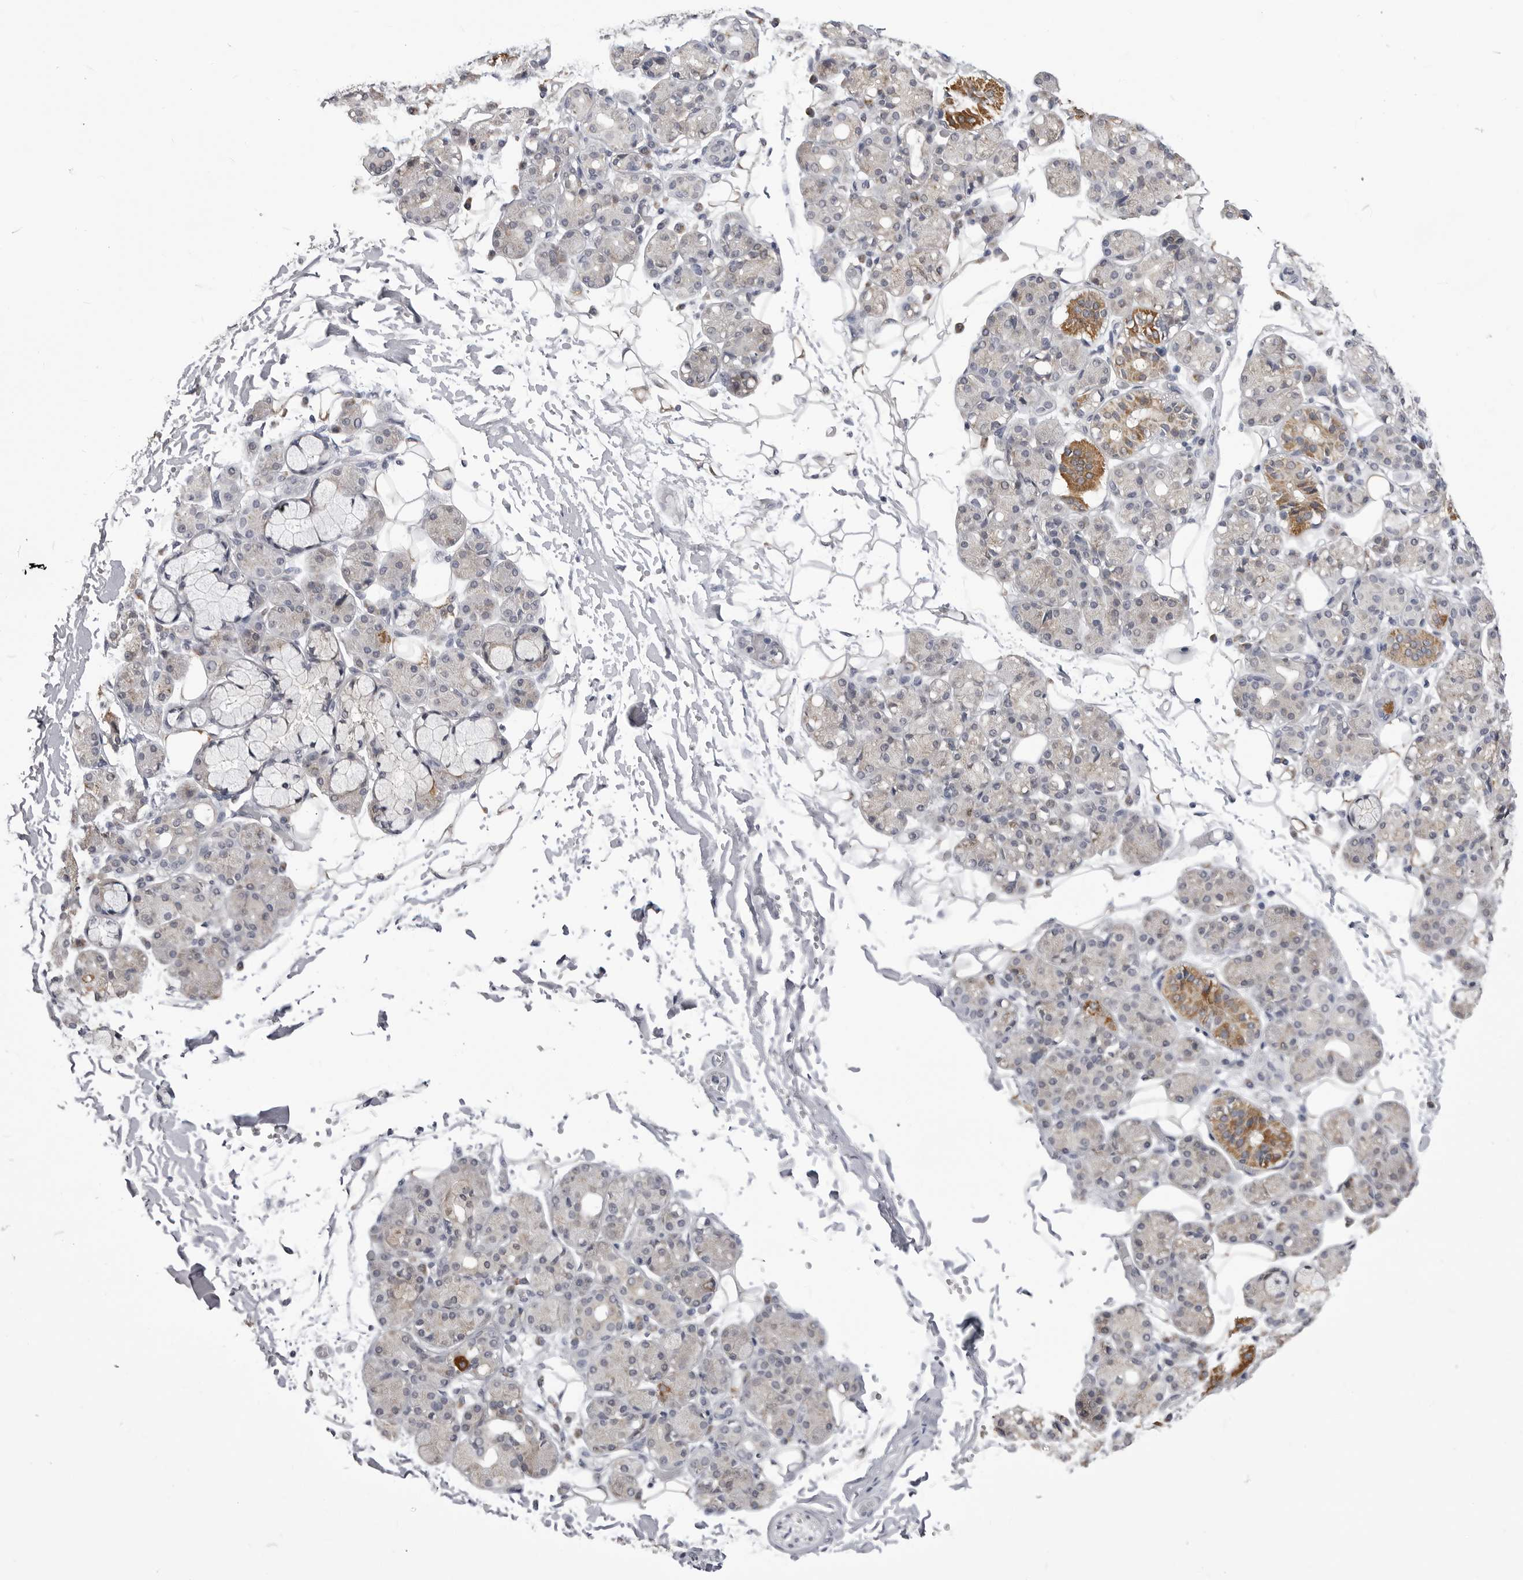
{"staining": {"intensity": "moderate", "quantity": "<25%", "location": "cytoplasmic/membranous"}, "tissue": "salivary gland", "cell_type": "Glandular cells", "image_type": "normal", "snomed": [{"axis": "morphology", "description": "Normal tissue, NOS"}, {"axis": "topography", "description": "Salivary gland"}], "caption": "The image reveals staining of normal salivary gland, revealing moderate cytoplasmic/membranous protein staining (brown color) within glandular cells. The staining is performed using DAB brown chromogen to label protein expression. The nuclei are counter-stained blue using hematoxylin.", "gene": "FH", "patient": {"sex": "male", "age": 63}}